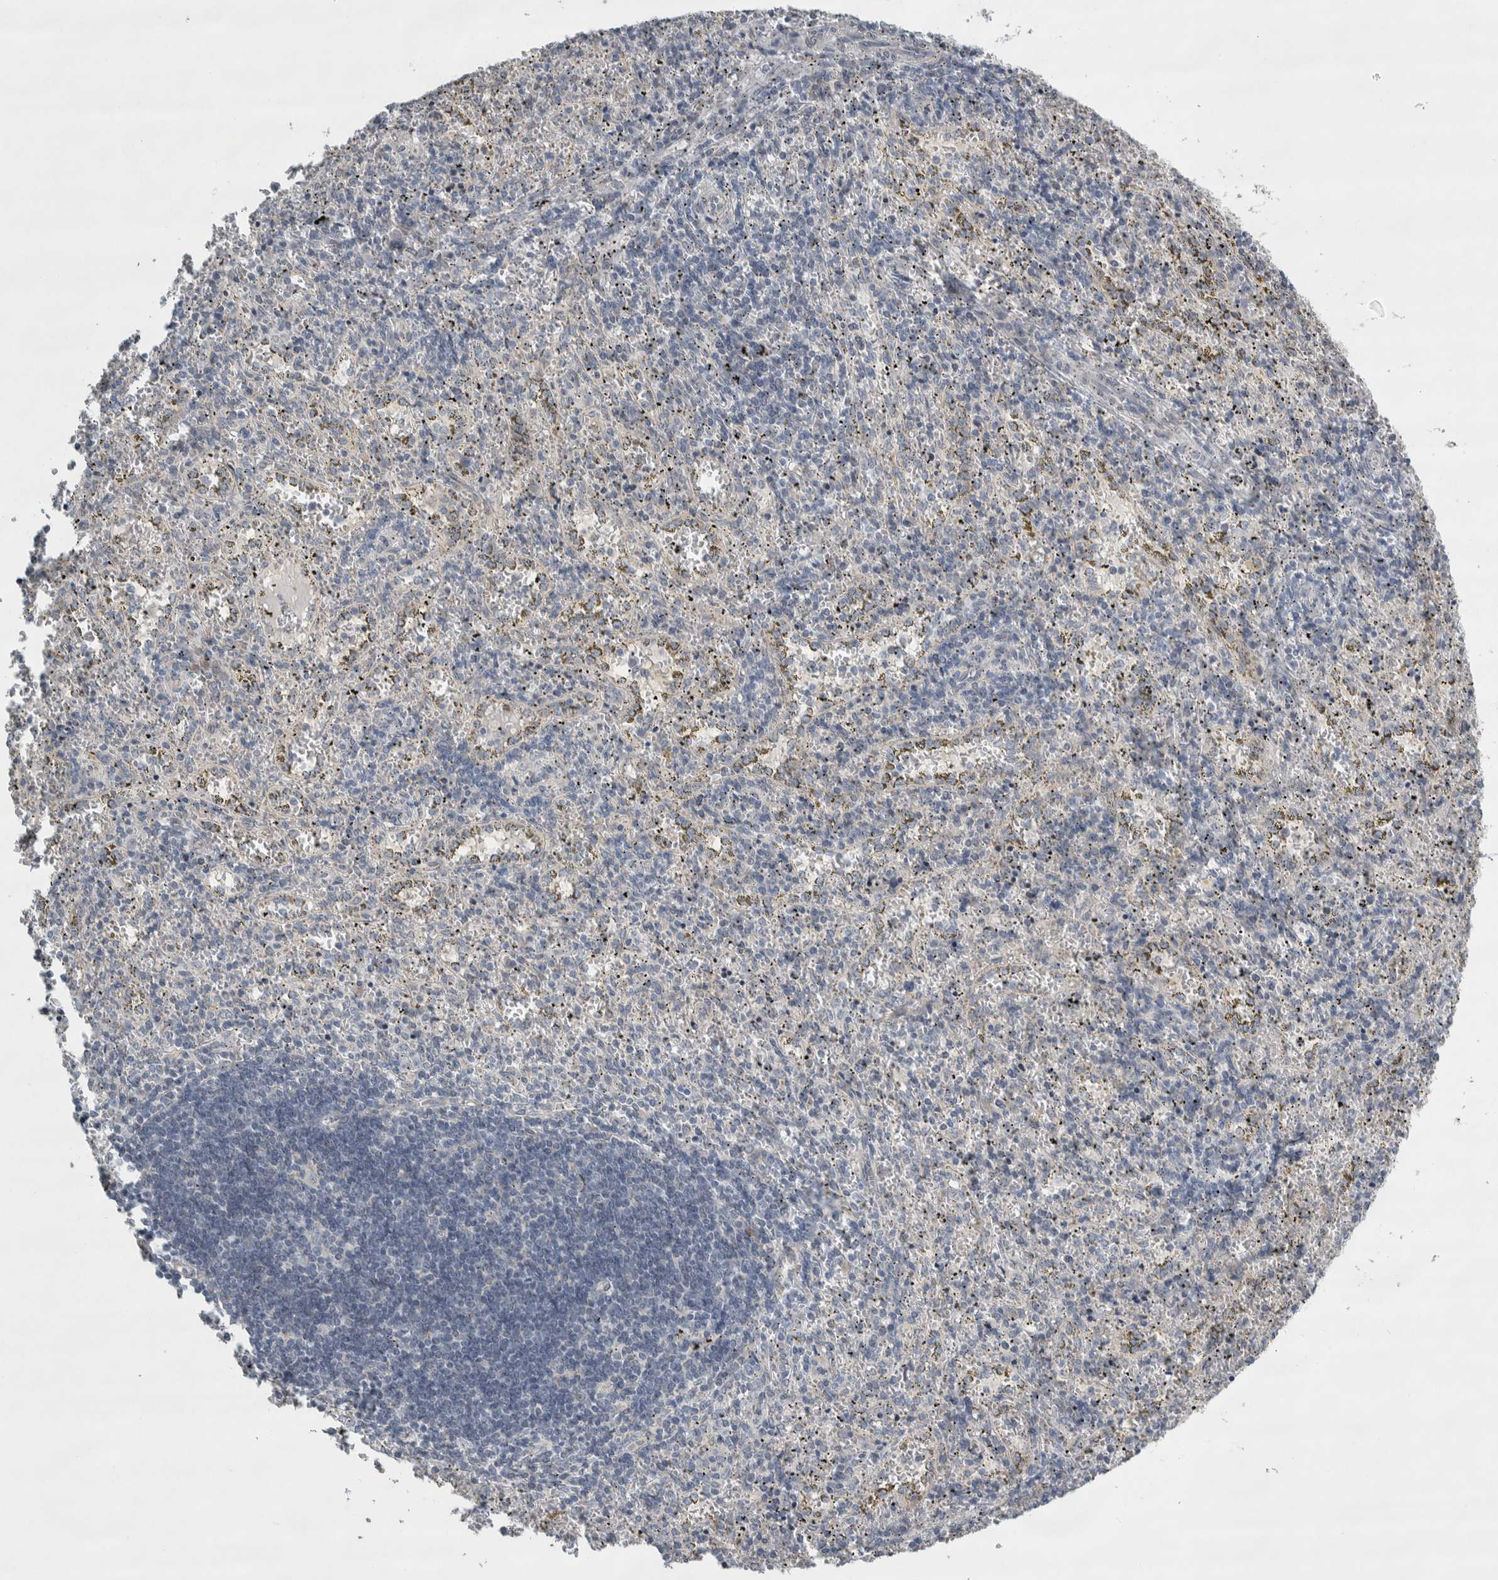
{"staining": {"intensity": "negative", "quantity": "none", "location": "none"}, "tissue": "spleen", "cell_type": "Cells in red pulp", "image_type": "normal", "snomed": [{"axis": "morphology", "description": "Normal tissue, NOS"}, {"axis": "topography", "description": "Spleen"}], "caption": "IHC of benign human spleen shows no staining in cells in red pulp.", "gene": "SIGMAR1", "patient": {"sex": "male", "age": 11}}